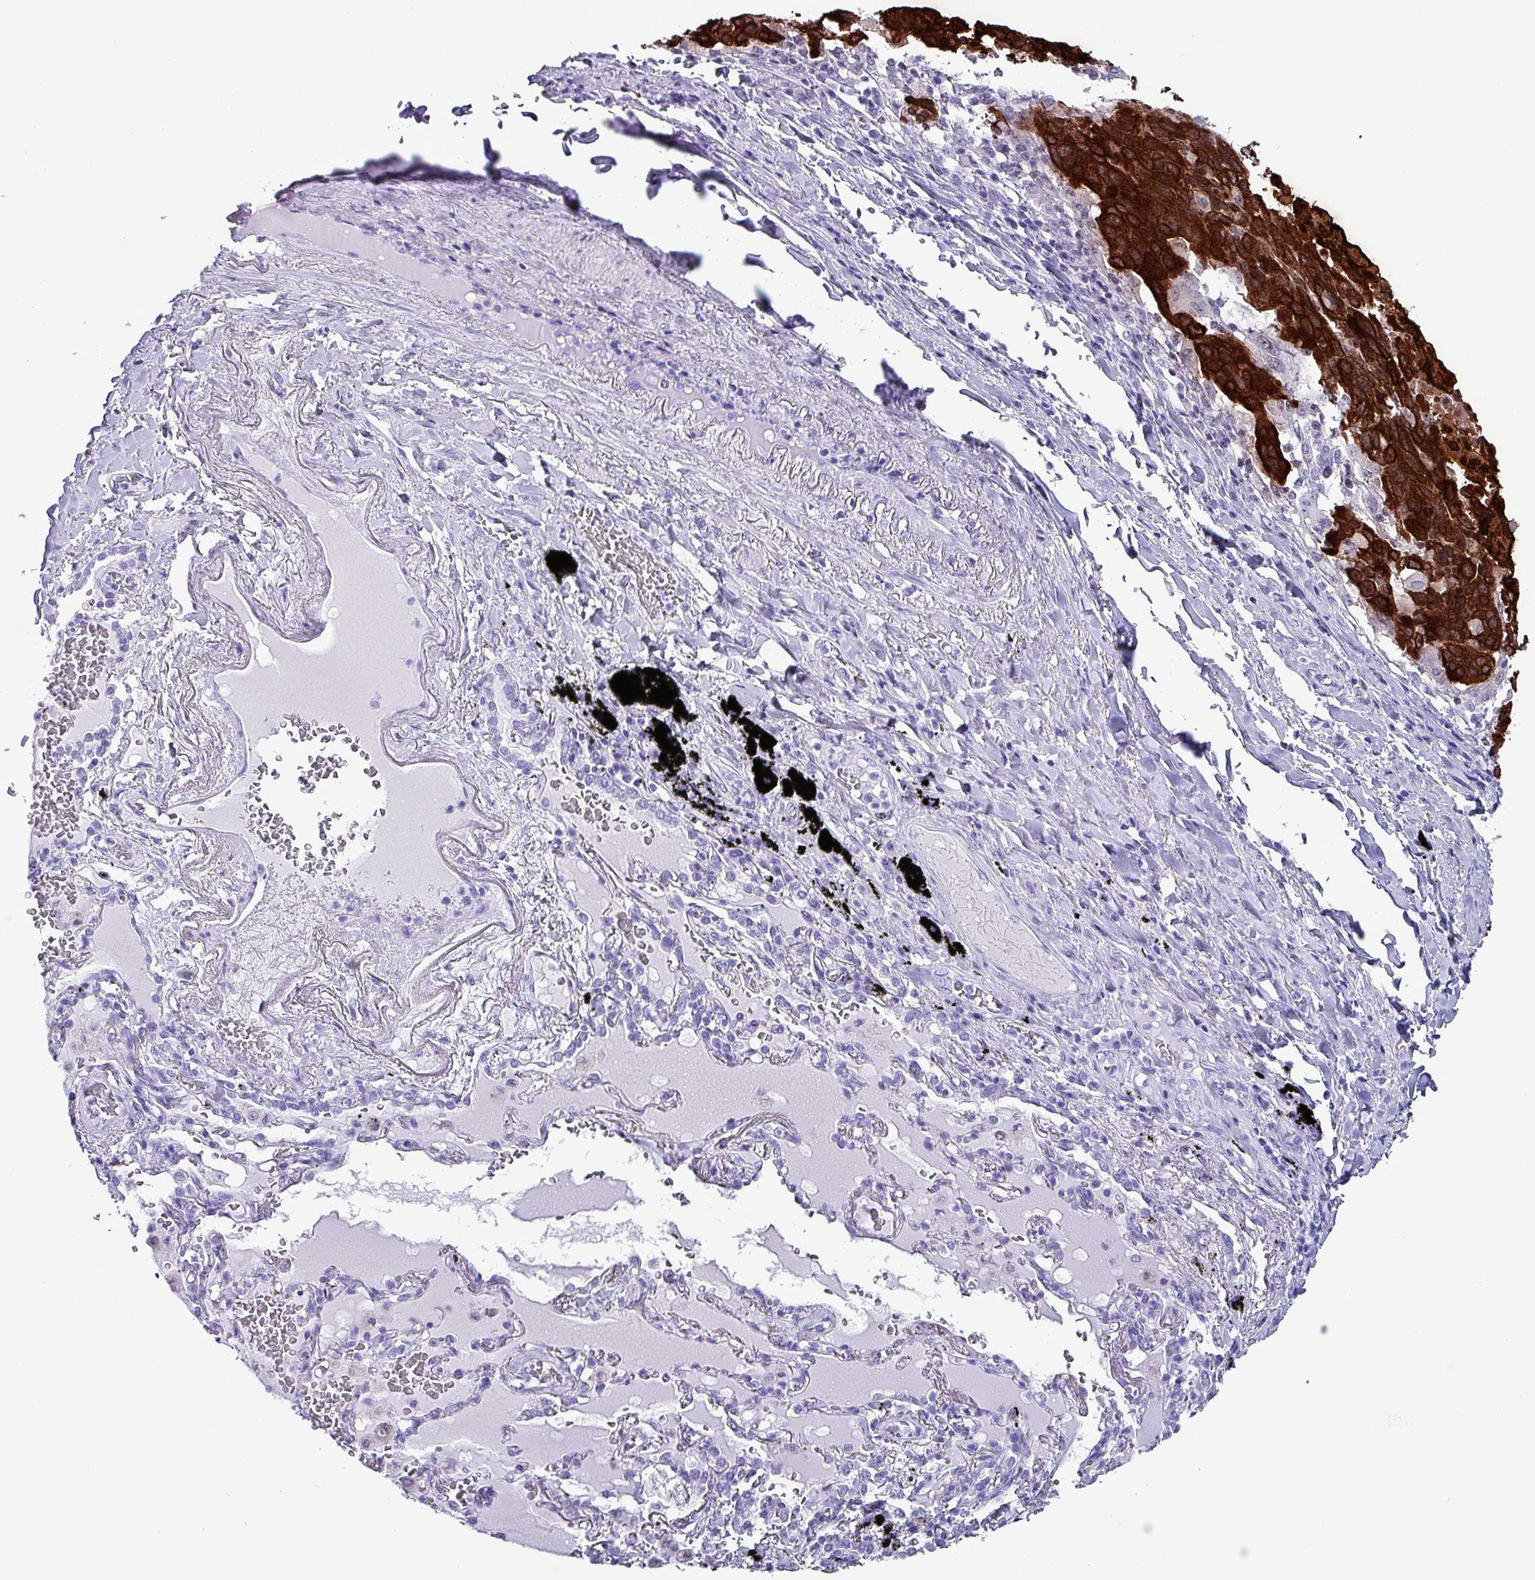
{"staining": {"intensity": "strong", "quantity": ">75%", "location": "cytoplasmic/membranous"}, "tissue": "lung cancer", "cell_type": "Tumor cells", "image_type": "cancer", "snomed": [{"axis": "morphology", "description": "Squamous cell carcinoma, NOS"}, {"axis": "topography", "description": "Lung"}], "caption": "The photomicrograph demonstrates a brown stain indicating the presence of a protein in the cytoplasmic/membranous of tumor cells in lung cancer (squamous cell carcinoma).", "gene": "KRT6C", "patient": {"sex": "male", "age": 66}}